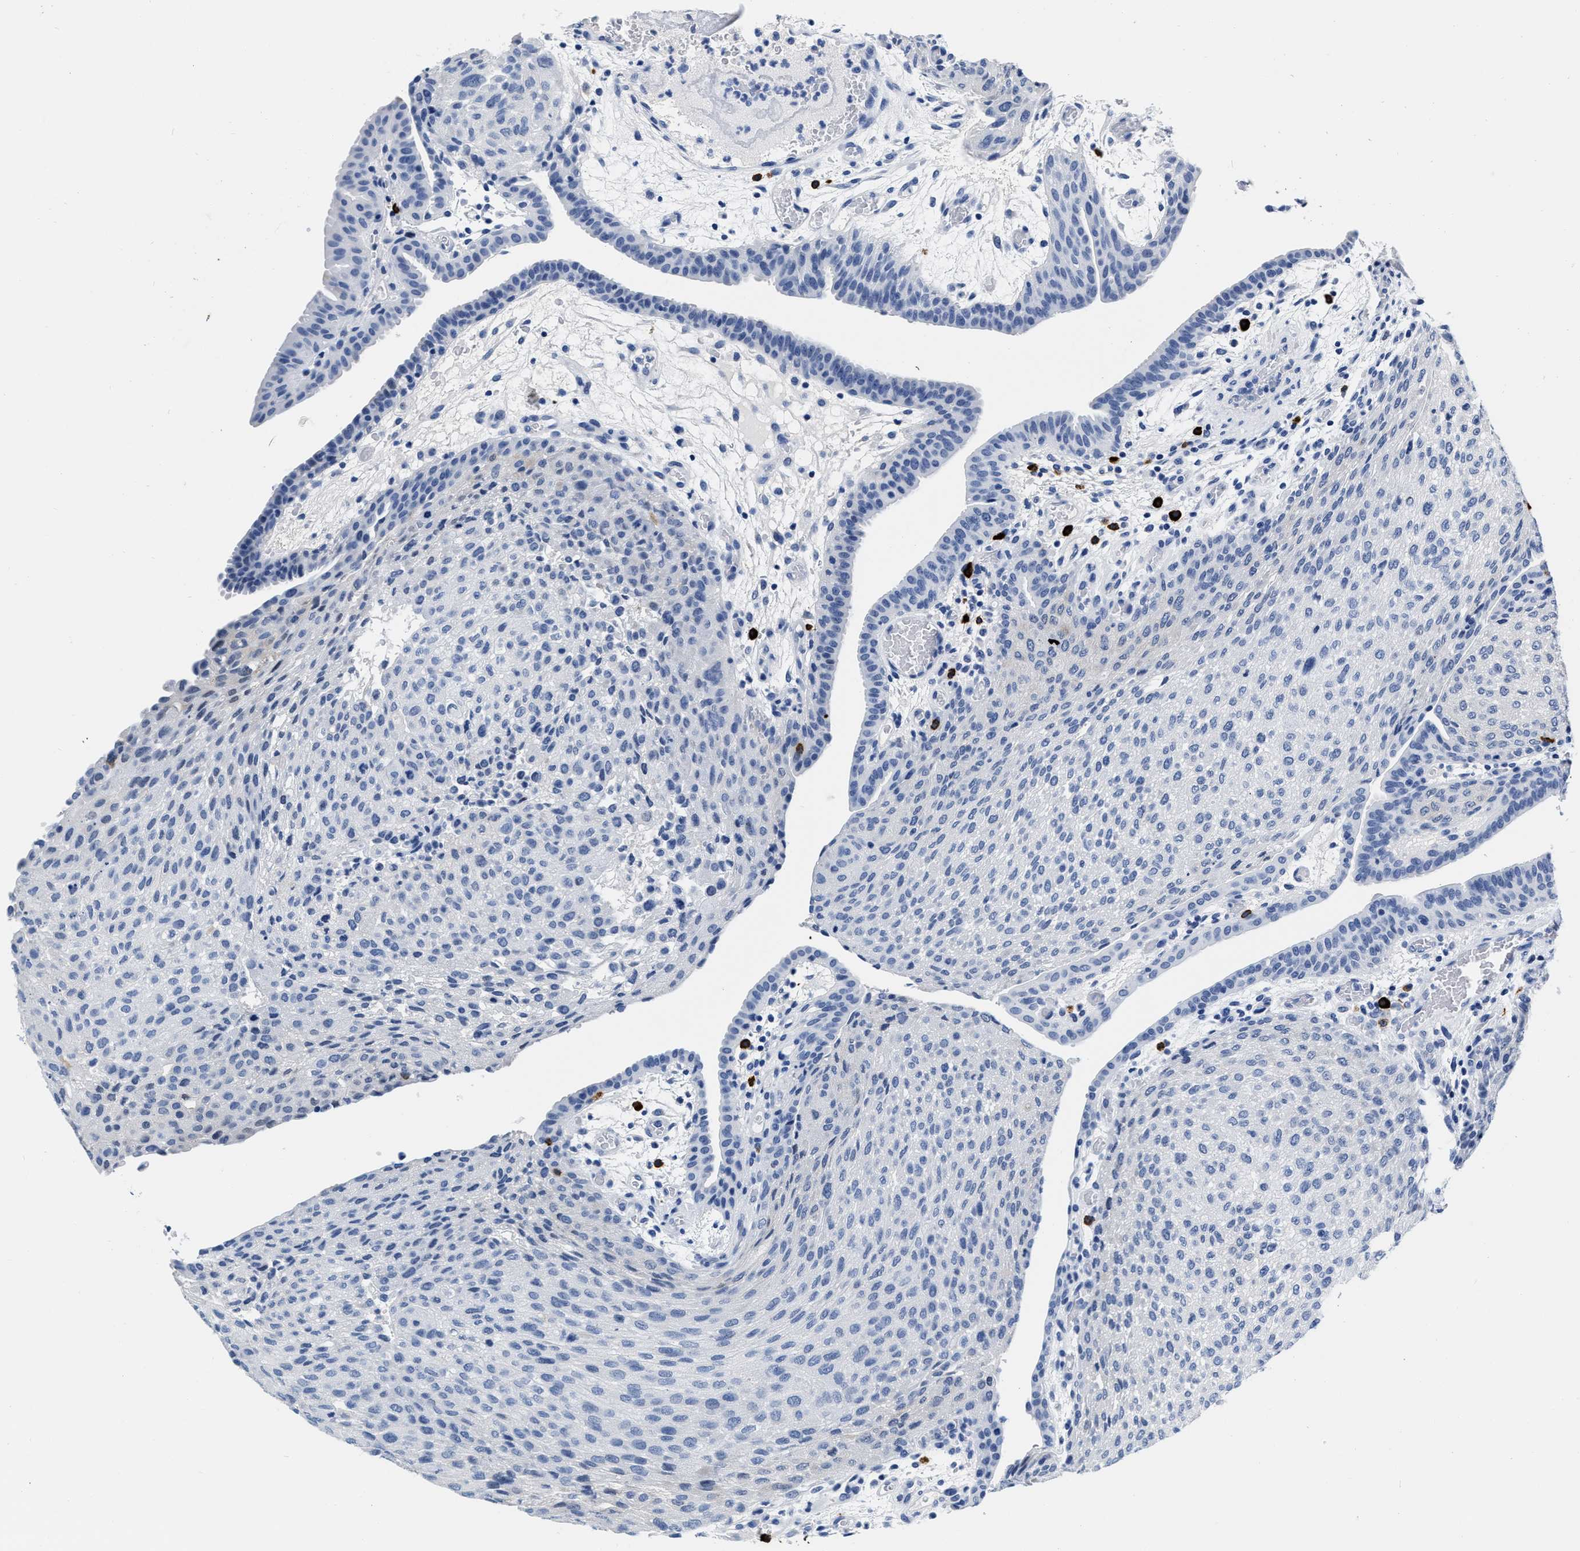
{"staining": {"intensity": "negative", "quantity": "none", "location": "none"}, "tissue": "urothelial cancer", "cell_type": "Tumor cells", "image_type": "cancer", "snomed": [{"axis": "morphology", "description": "Urothelial carcinoma, Low grade"}, {"axis": "morphology", "description": "Urothelial carcinoma, High grade"}, {"axis": "topography", "description": "Urinary bladder"}], "caption": "This photomicrograph is of urothelial carcinoma (high-grade) stained with immunohistochemistry to label a protein in brown with the nuclei are counter-stained blue. There is no expression in tumor cells.", "gene": "CER1", "patient": {"sex": "male", "age": 35}}